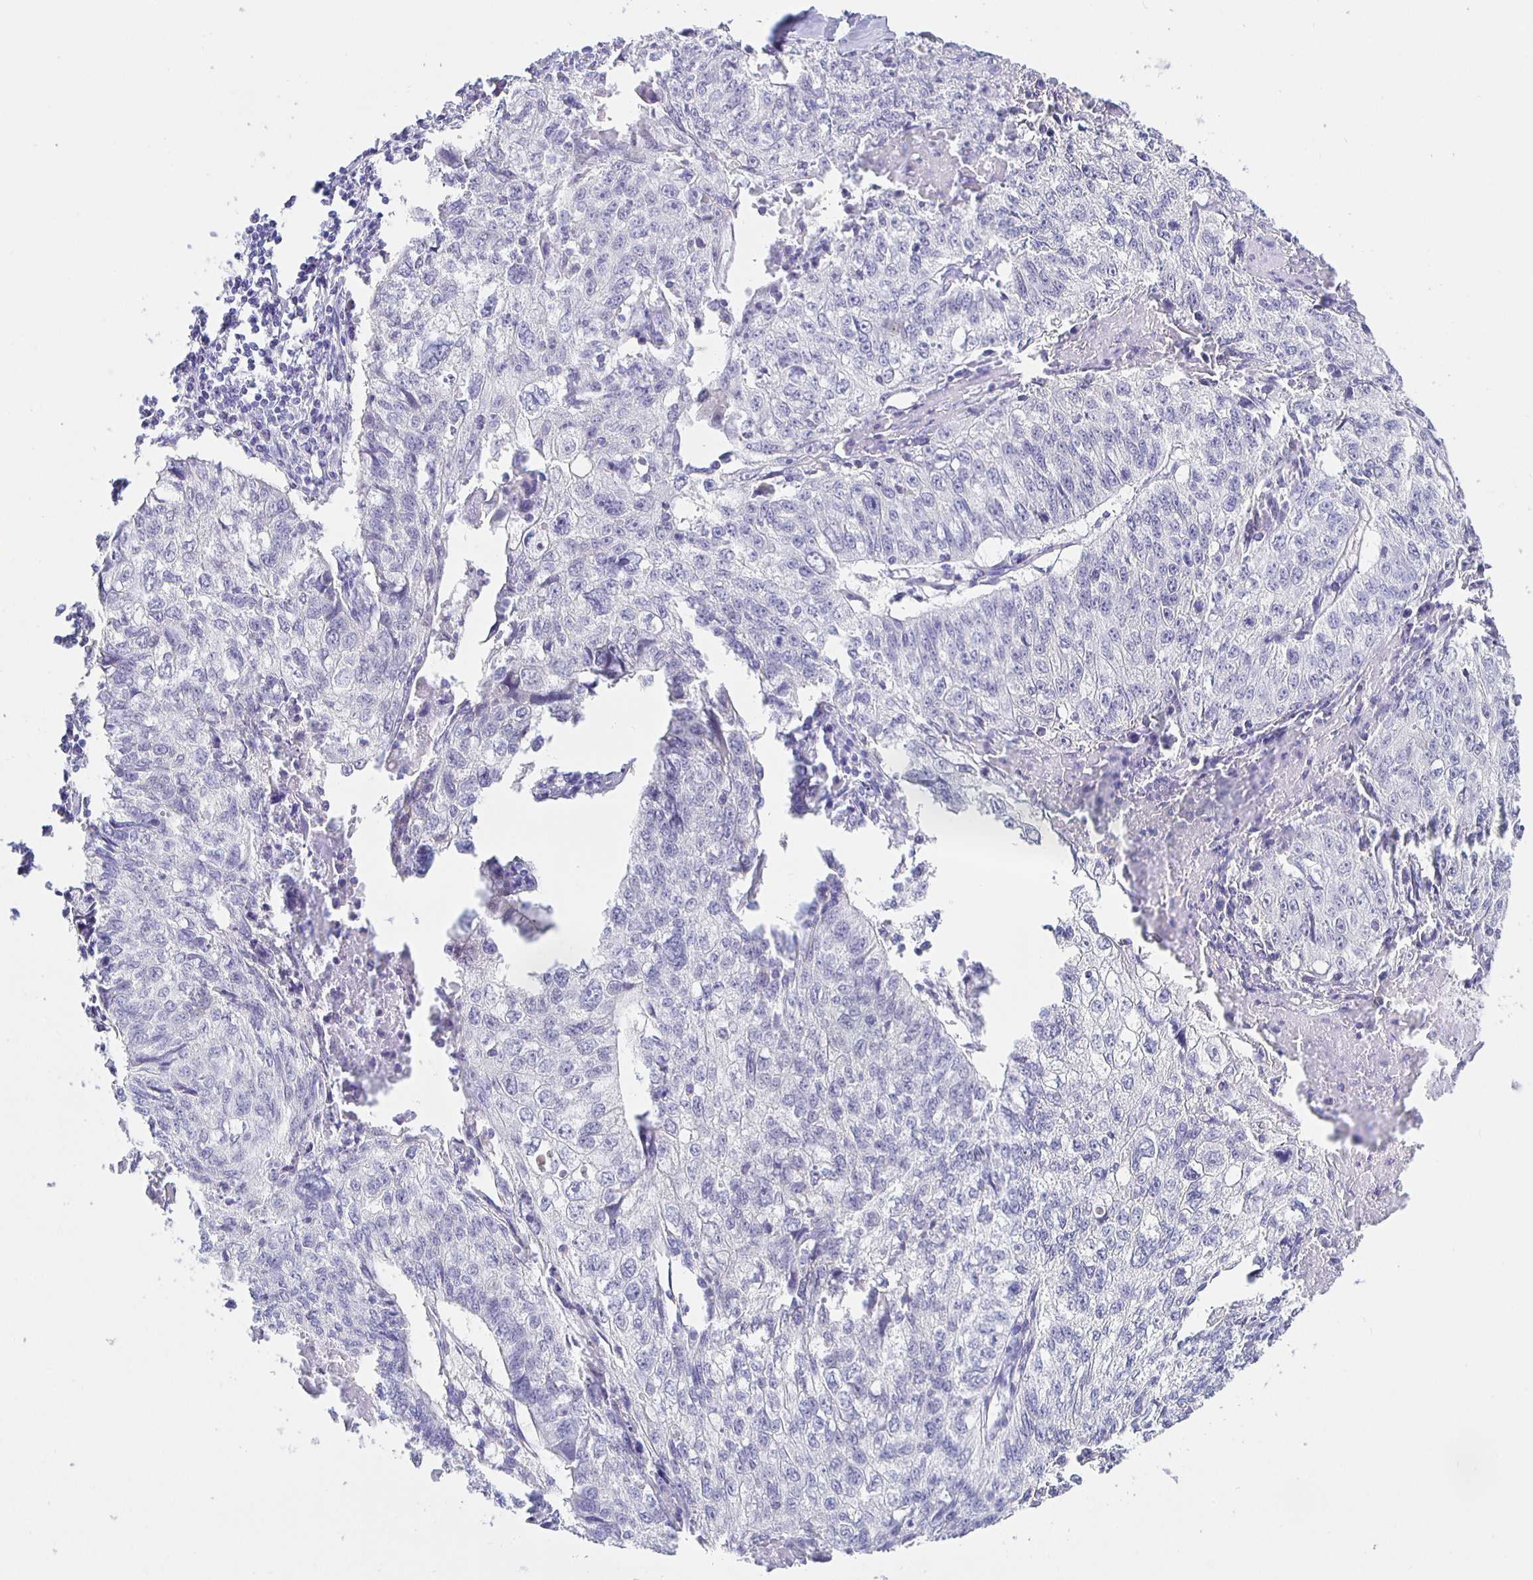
{"staining": {"intensity": "negative", "quantity": "none", "location": "none"}, "tissue": "lung cancer", "cell_type": "Tumor cells", "image_type": "cancer", "snomed": [{"axis": "morphology", "description": "Normal morphology"}, {"axis": "morphology", "description": "Aneuploidy"}, {"axis": "morphology", "description": "Squamous cell carcinoma, NOS"}, {"axis": "topography", "description": "Lymph node"}, {"axis": "topography", "description": "Lung"}], "caption": "IHC of lung cancer (squamous cell carcinoma) shows no expression in tumor cells.", "gene": "HSPA4L", "patient": {"sex": "female", "age": 76}}